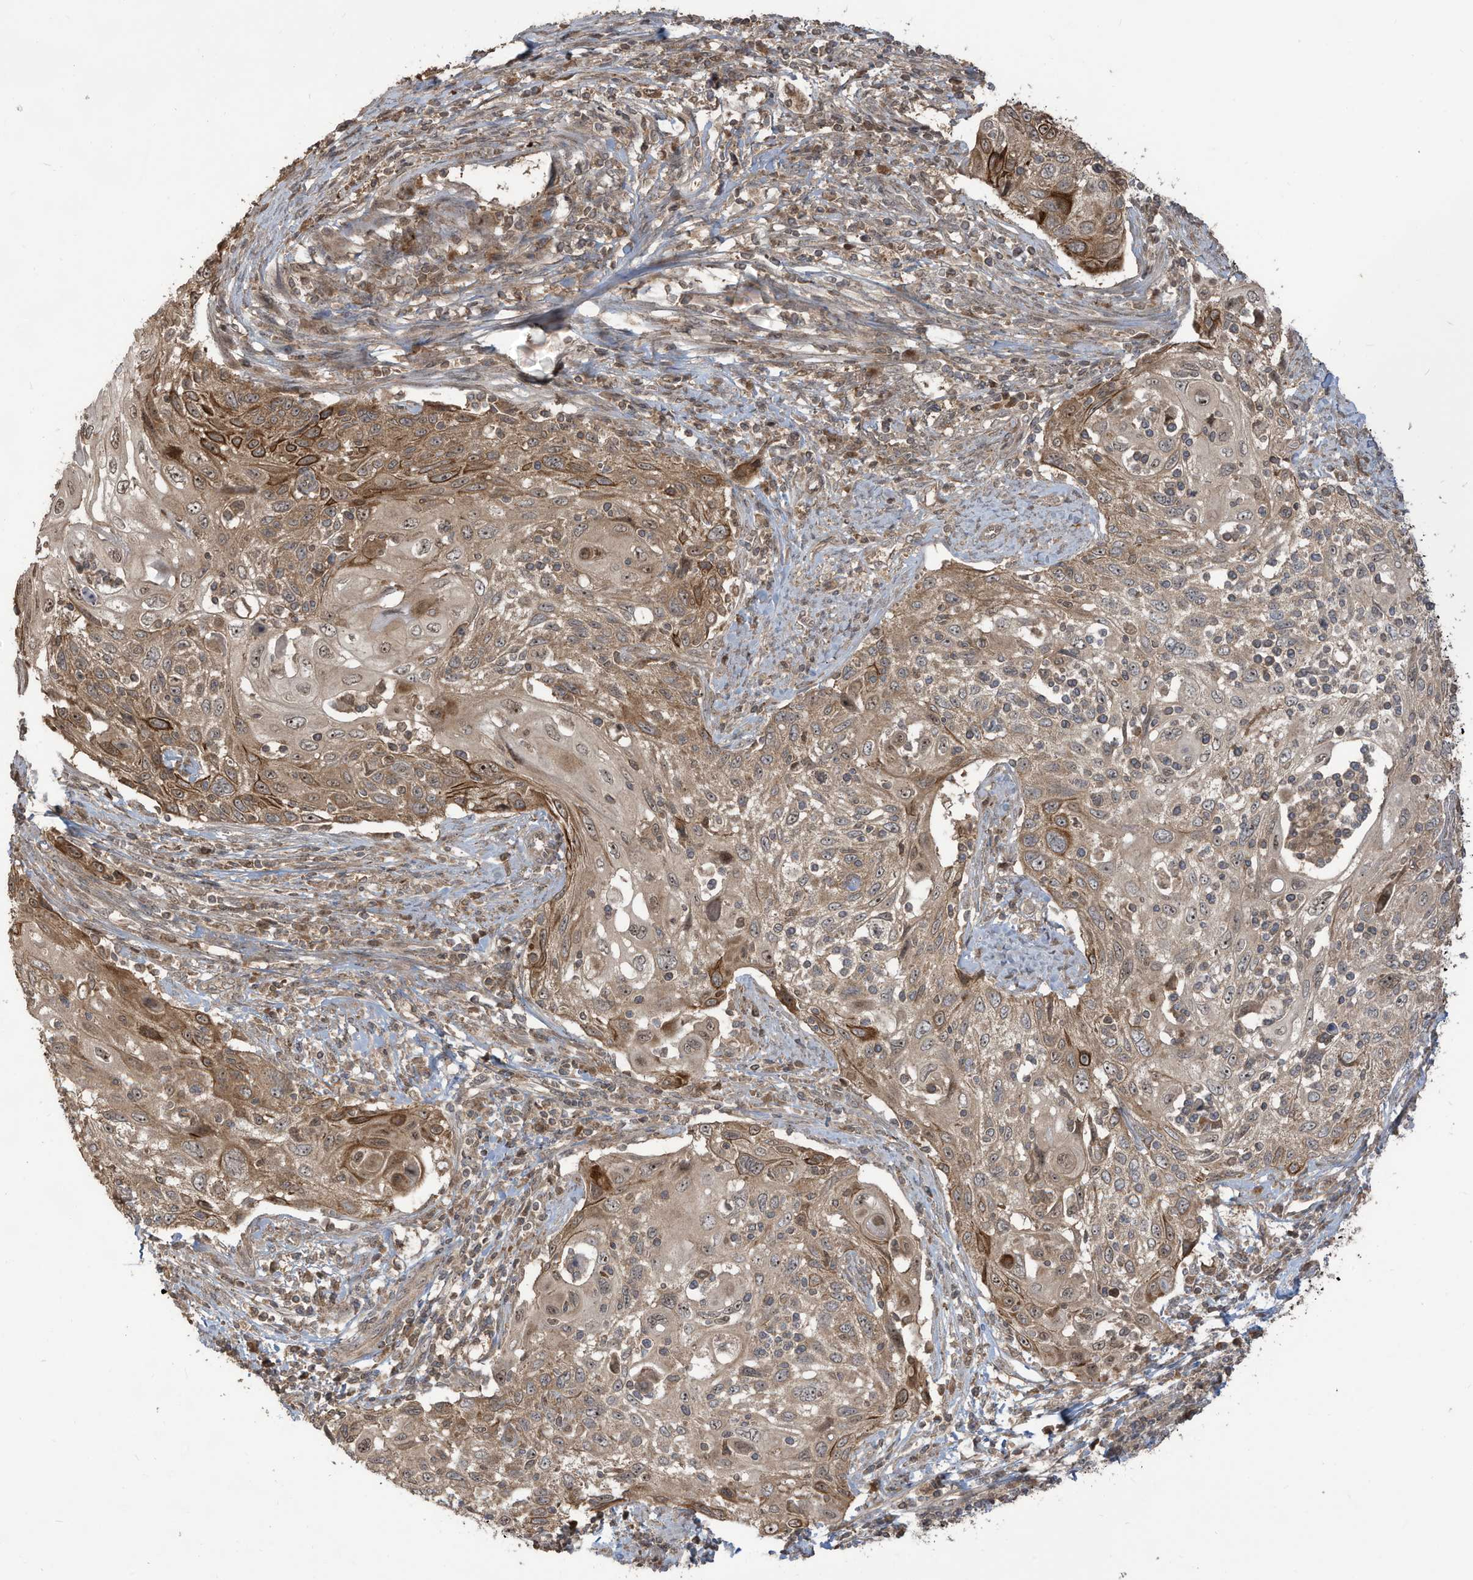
{"staining": {"intensity": "moderate", "quantity": "25%-75%", "location": "cytoplasmic/membranous"}, "tissue": "cervical cancer", "cell_type": "Tumor cells", "image_type": "cancer", "snomed": [{"axis": "morphology", "description": "Squamous cell carcinoma, NOS"}, {"axis": "topography", "description": "Cervix"}], "caption": "IHC image of cervical cancer (squamous cell carcinoma) stained for a protein (brown), which demonstrates medium levels of moderate cytoplasmic/membranous positivity in approximately 25%-75% of tumor cells.", "gene": "CARF", "patient": {"sex": "female", "age": 70}}